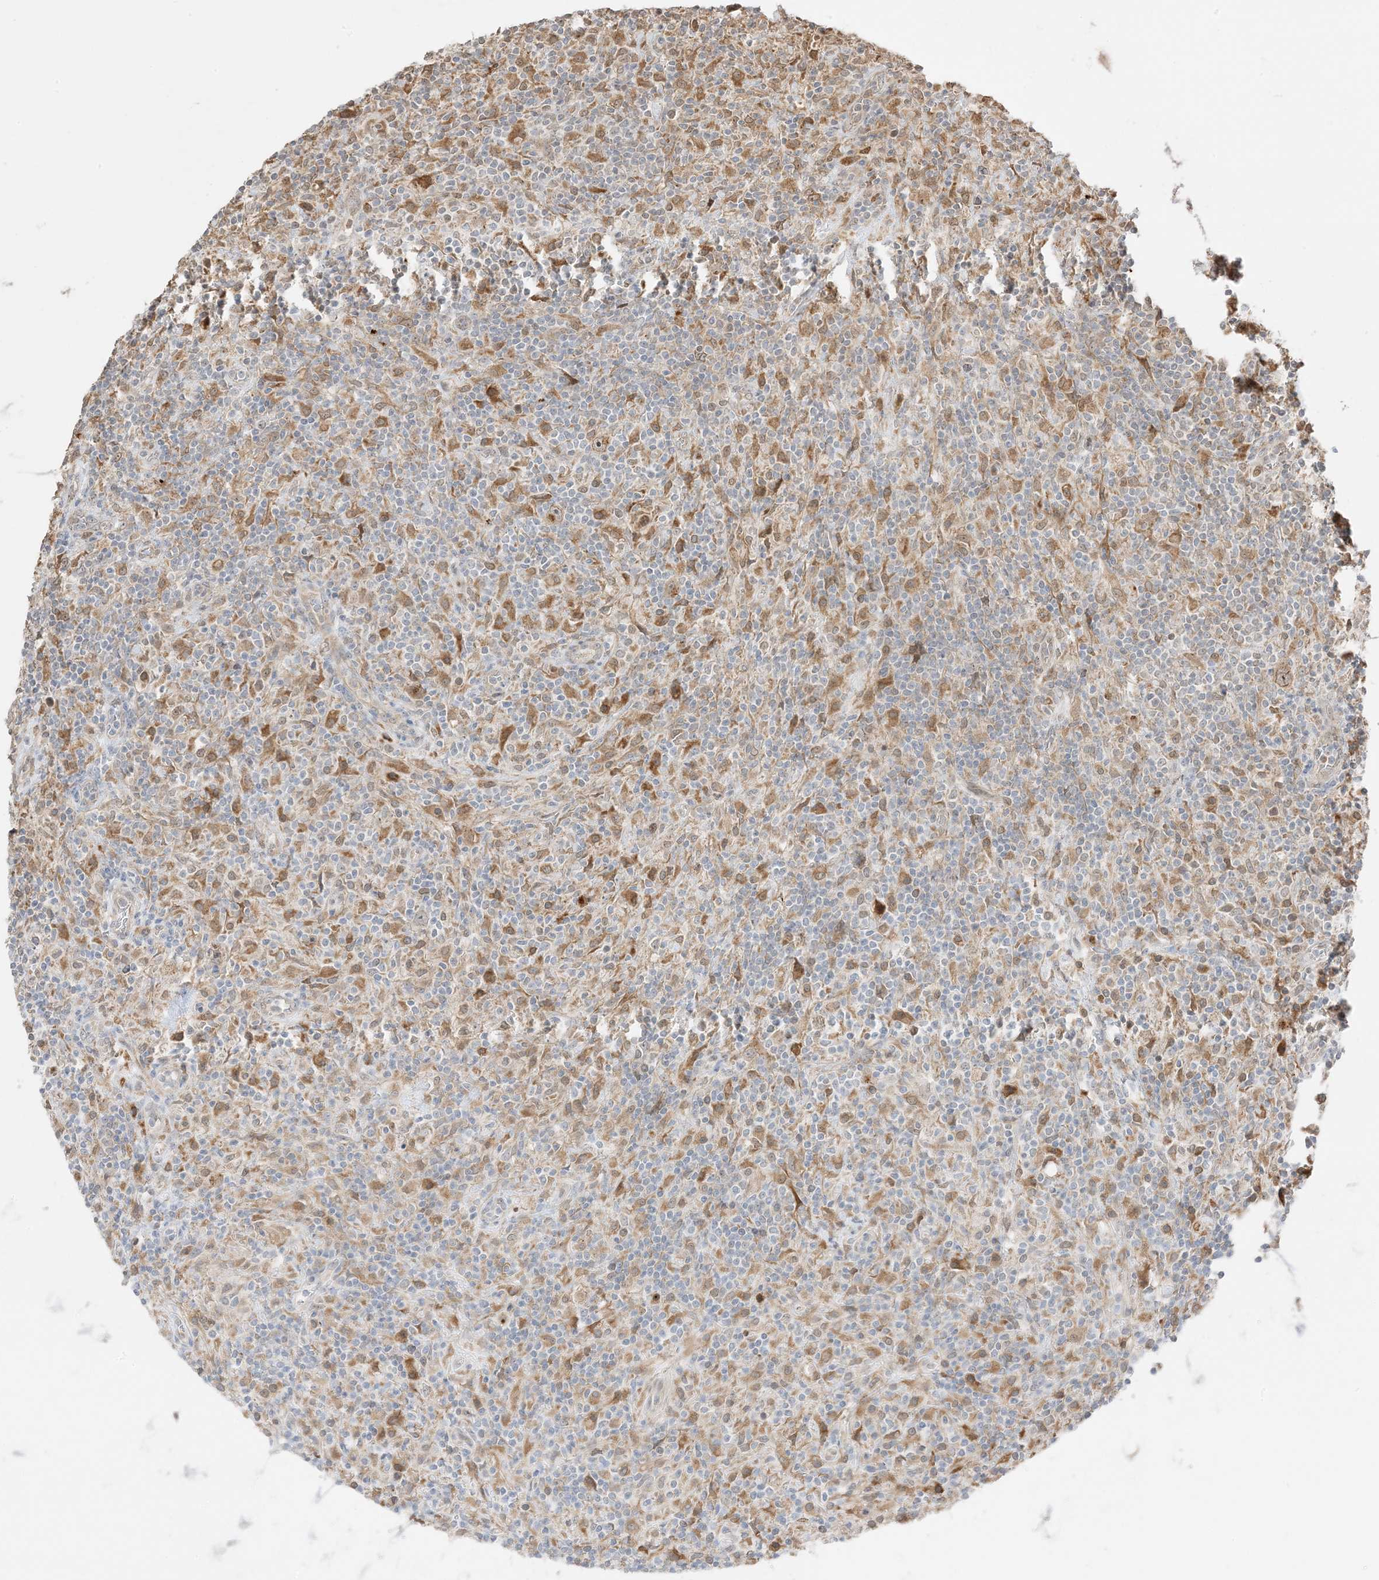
{"staining": {"intensity": "weak", "quantity": "25%-75%", "location": "cytoplasmic/membranous"}, "tissue": "lymphoma", "cell_type": "Tumor cells", "image_type": "cancer", "snomed": [{"axis": "morphology", "description": "Hodgkin's disease, NOS"}, {"axis": "topography", "description": "Lymph node"}], "caption": "The immunohistochemical stain highlights weak cytoplasmic/membranous positivity in tumor cells of lymphoma tissue.", "gene": "ZBTB41", "patient": {"sex": "male", "age": 70}}